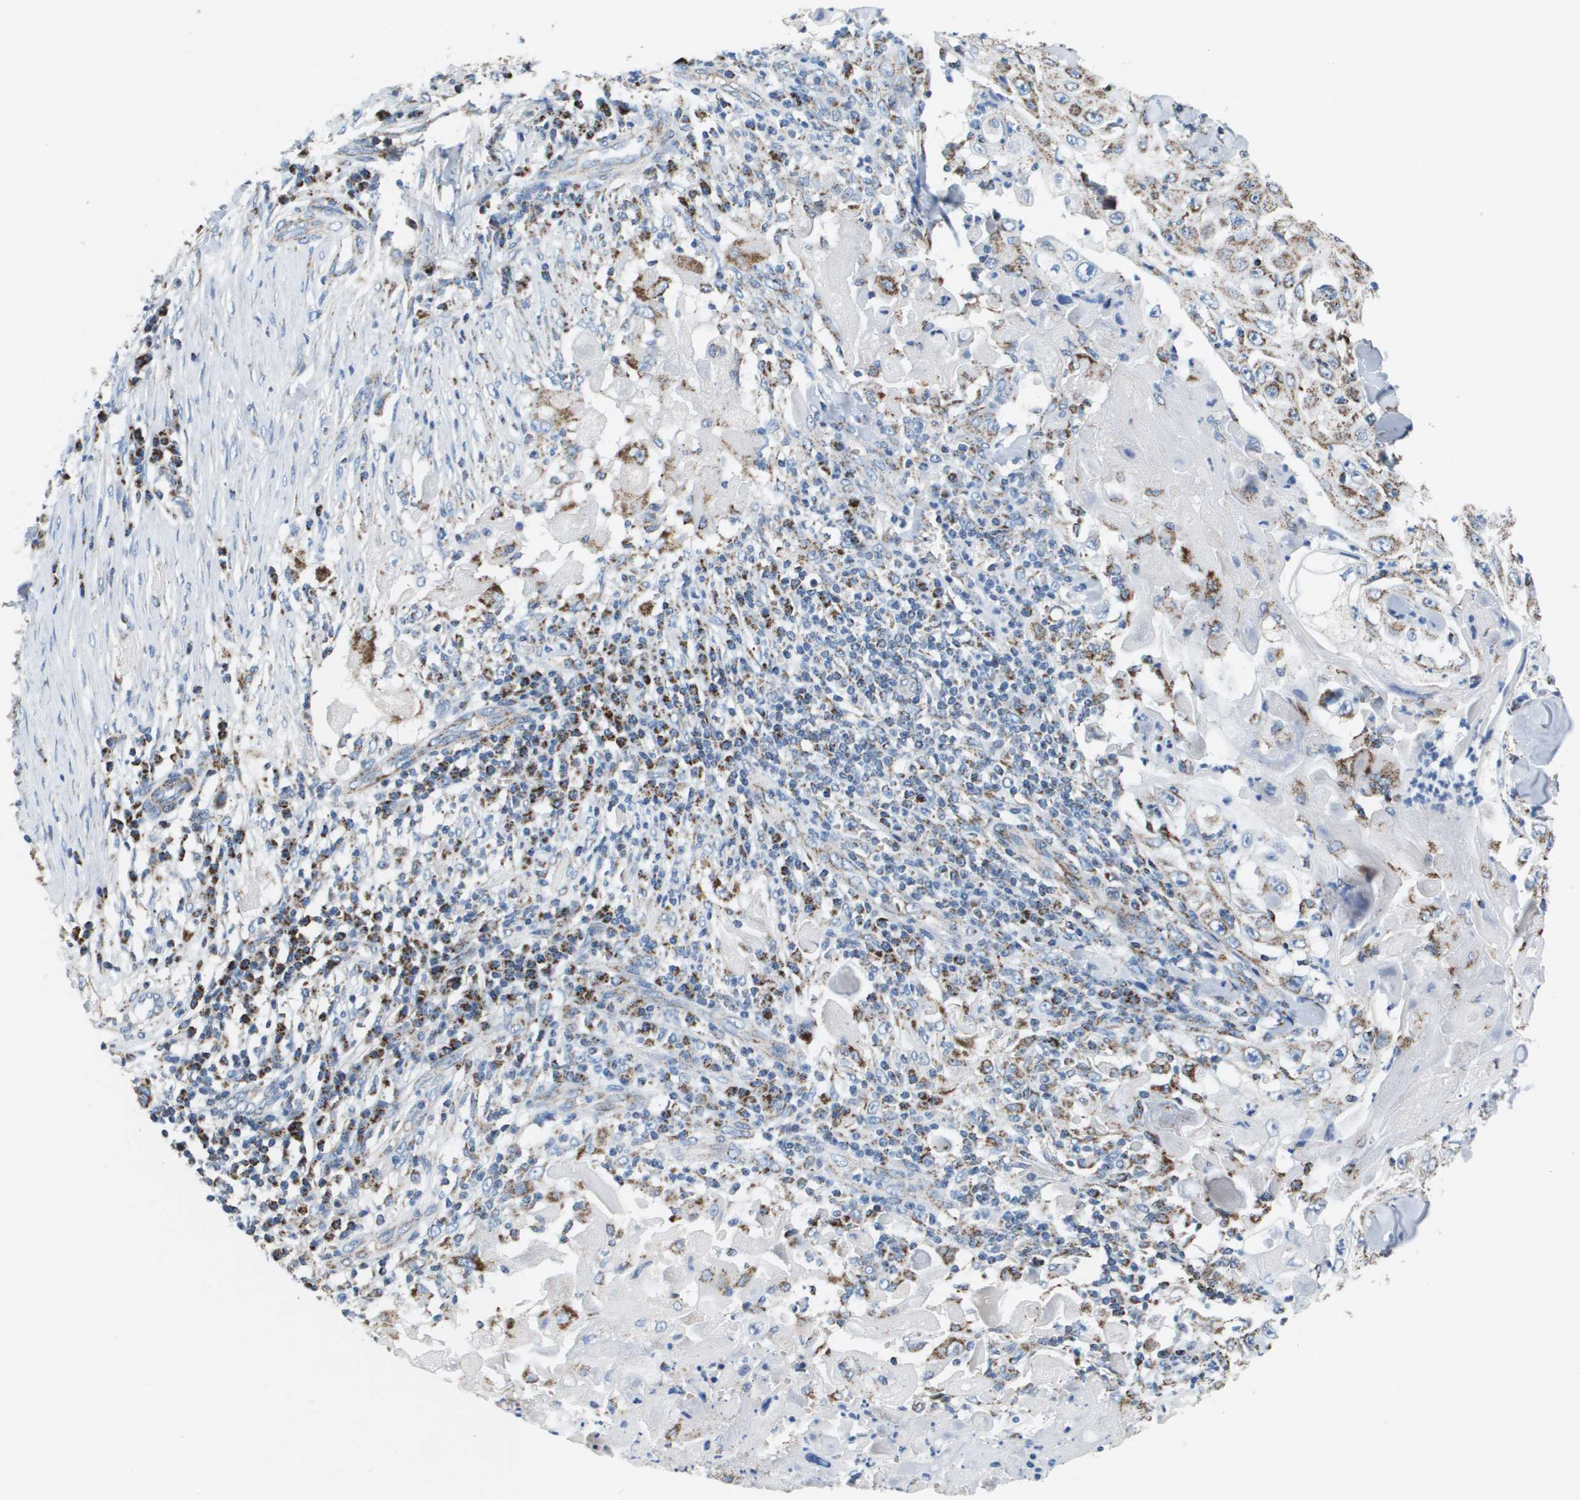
{"staining": {"intensity": "strong", "quantity": ">75%", "location": "cytoplasmic/membranous"}, "tissue": "skin cancer", "cell_type": "Tumor cells", "image_type": "cancer", "snomed": [{"axis": "morphology", "description": "Squamous cell carcinoma, NOS"}, {"axis": "topography", "description": "Skin"}], "caption": "Skin cancer stained with a brown dye displays strong cytoplasmic/membranous positive expression in about >75% of tumor cells.", "gene": "ATP5F1B", "patient": {"sex": "male", "age": 86}}